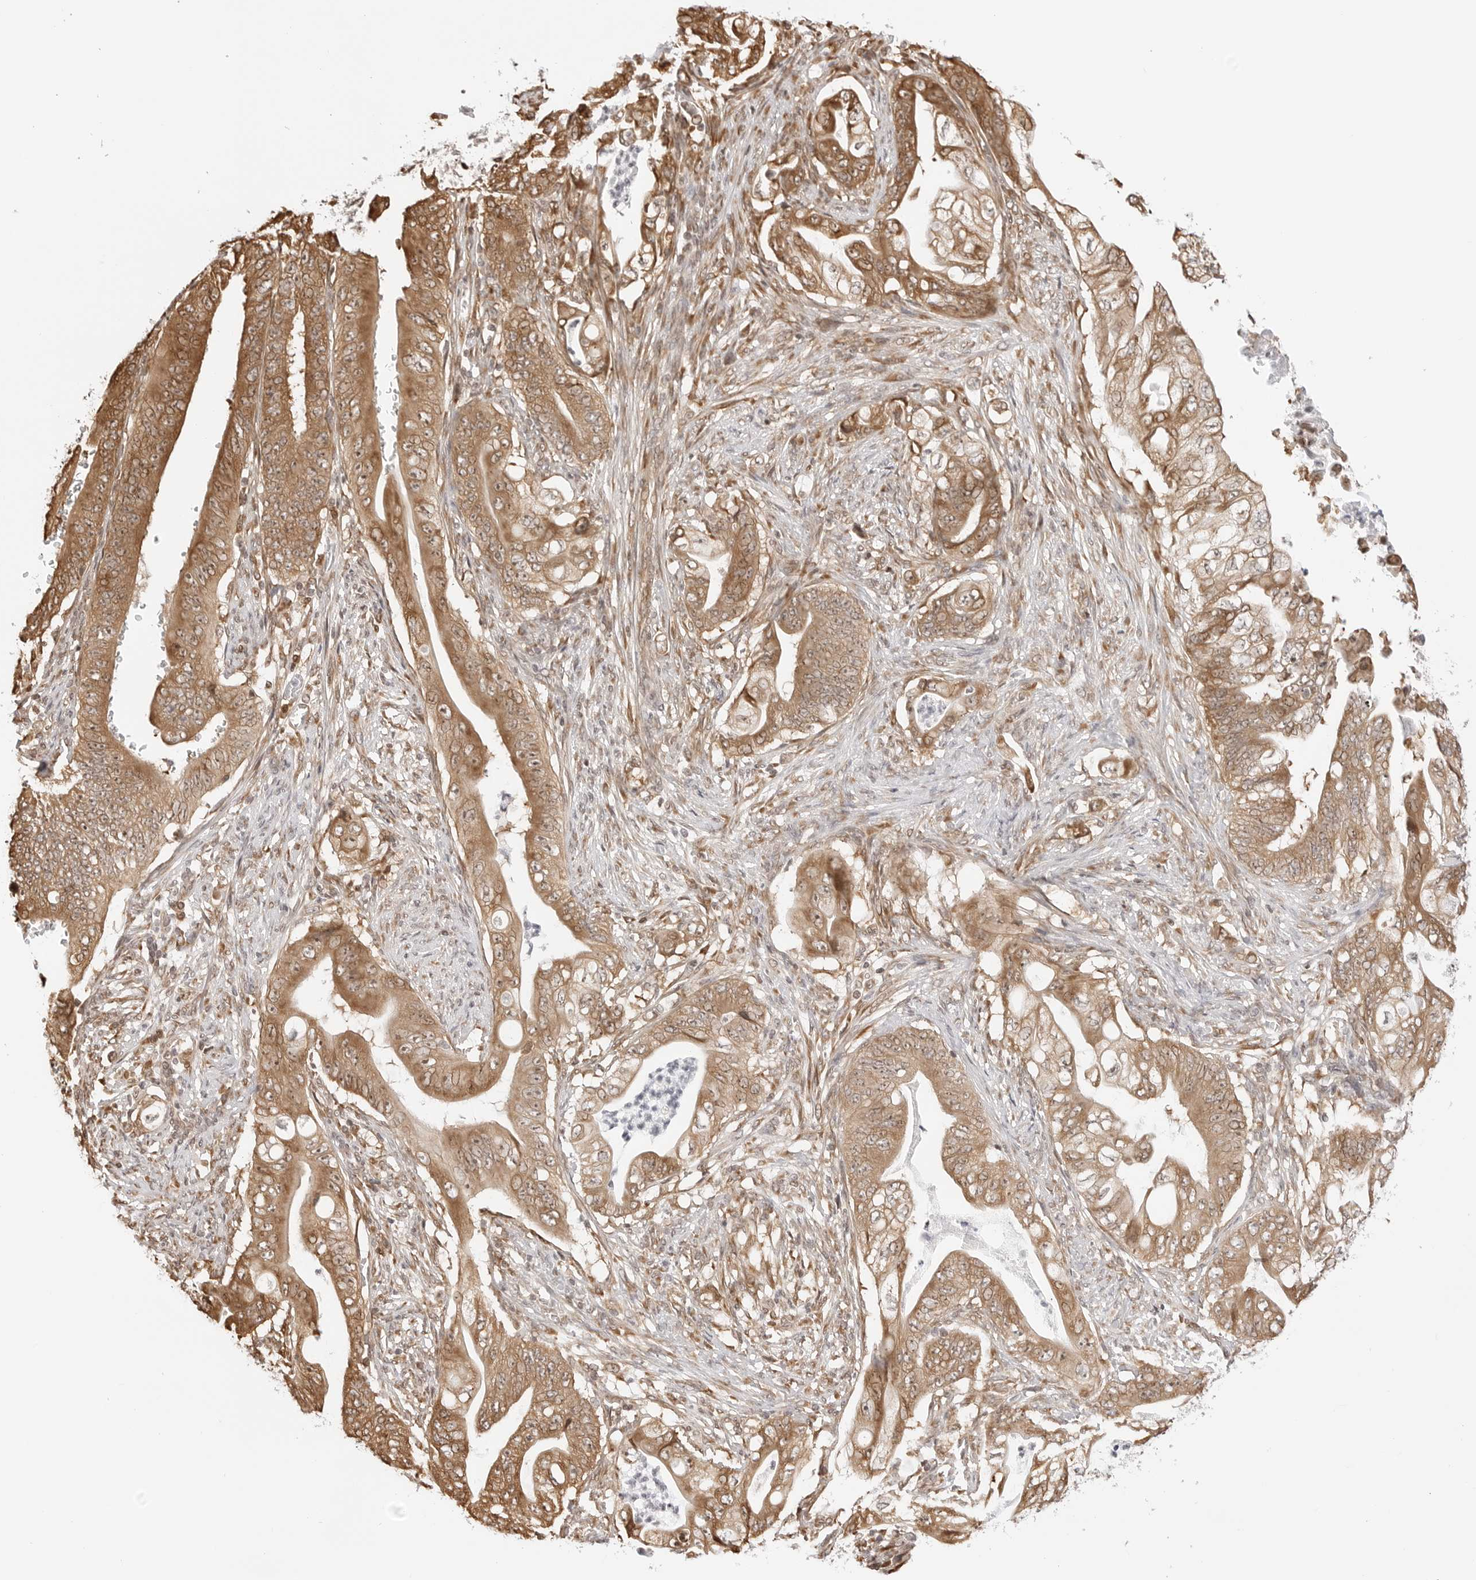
{"staining": {"intensity": "moderate", "quantity": ">75%", "location": "cytoplasmic/membranous,nuclear"}, "tissue": "stomach cancer", "cell_type": "Tumor cells", "image_type": "cancer", "snomed": [{"axis": "morphology", "description": "Adenocarcinoma, NOS"}, {"axis": "topography", "description": "Stomach"}], "caption": "Human stomach cancer (adenocarcinoma) stained with a protein marker demonstrates moderate staining in tumor cells.", "gene": "FKBP14", "patient": {"sex": "female", "age": 73}}